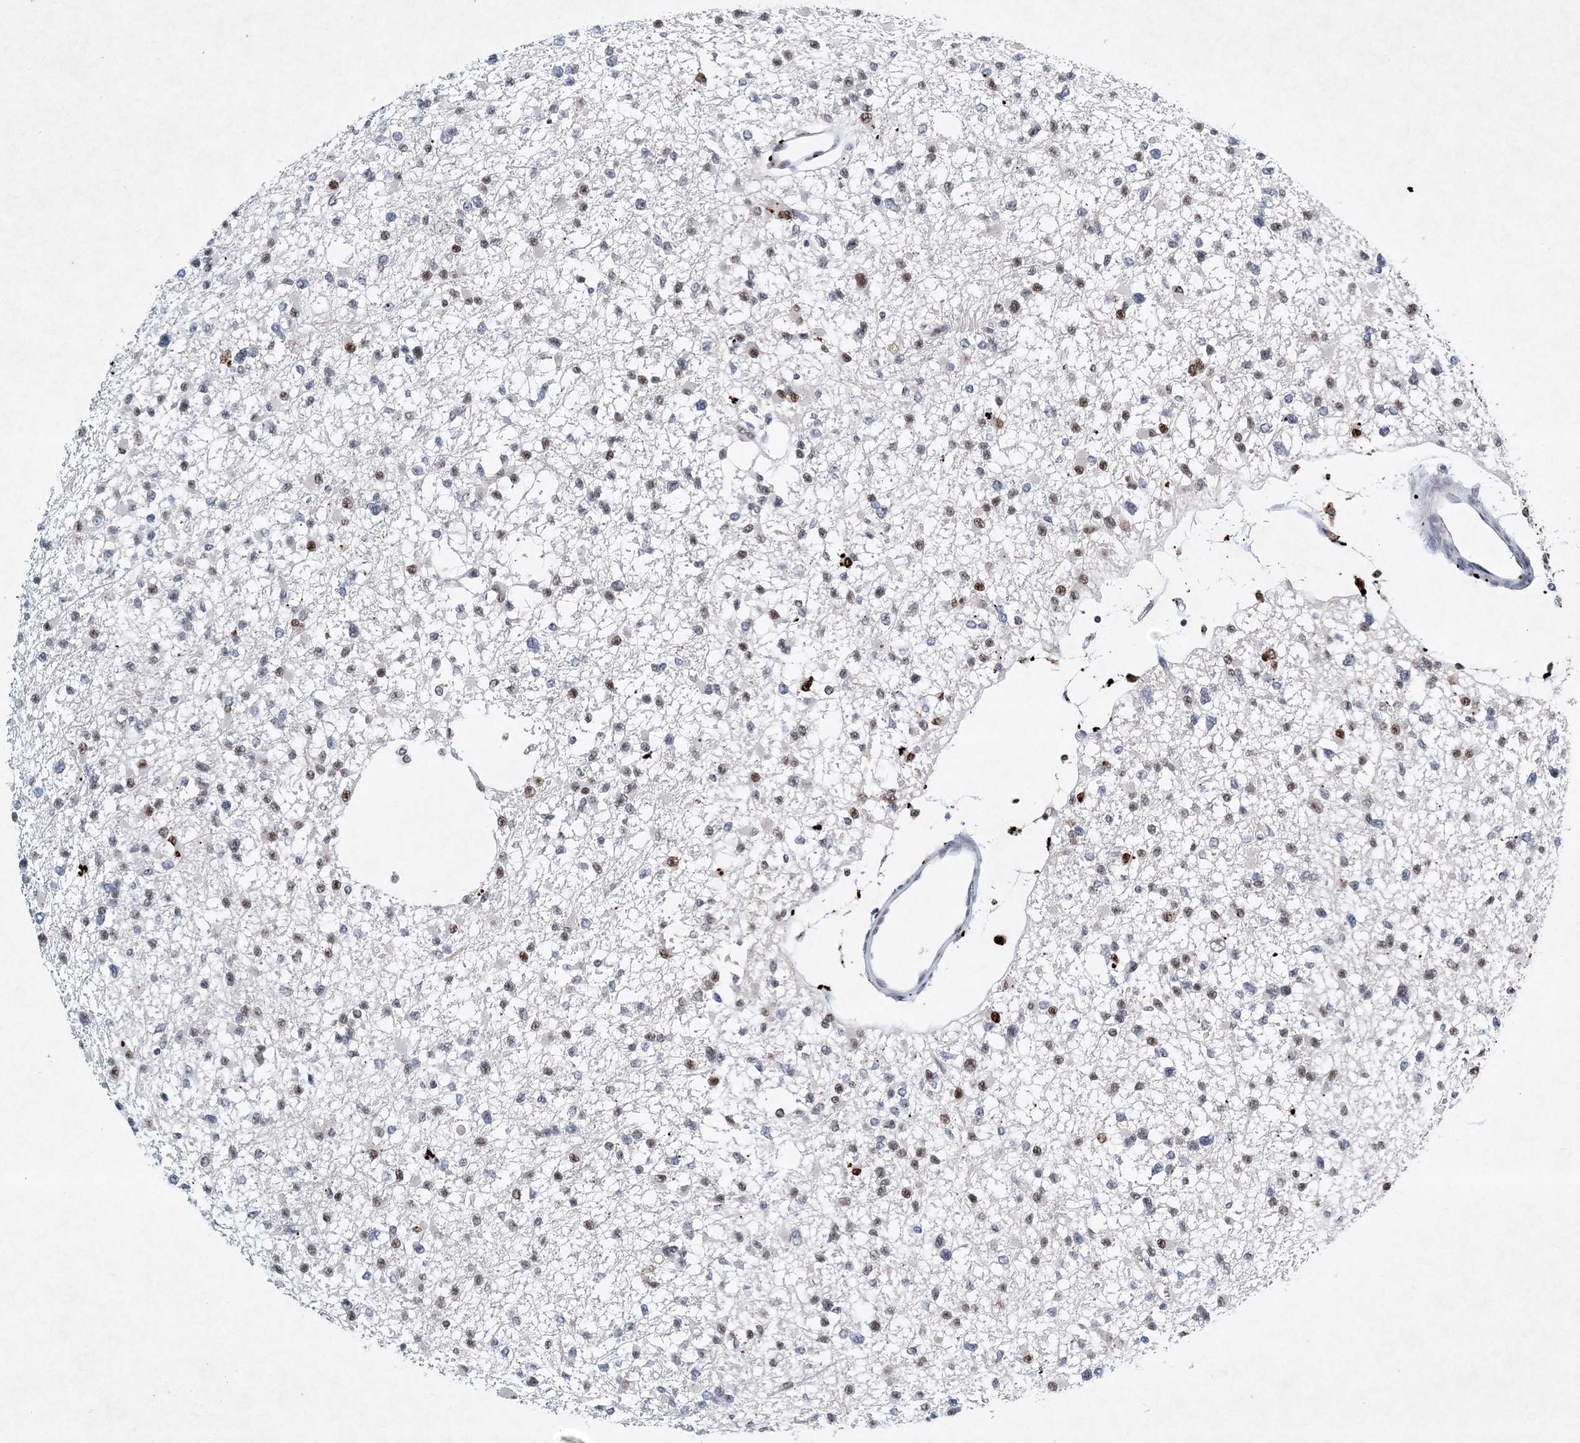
{"staining": {"intensity": "moderate", "quantity": "<25%", "location": "nuclear"}, "tissue": "glioma", "cell_type": "Tumor cells", "image_type": "cancer", "snomed": [{"axis": "morphology", "description": "Glioma, malignant, Low grade"}, {"axis": "topography", "description": "Brain"}], "caption": "Immunohistochemistry (IHC) (DAB) staining of glioma reveals moderate nuclear protein positivity in approximately <25% of tumor cells.", "gene": "KPNA4", "patient": {"sex": "female", "age": 22}}